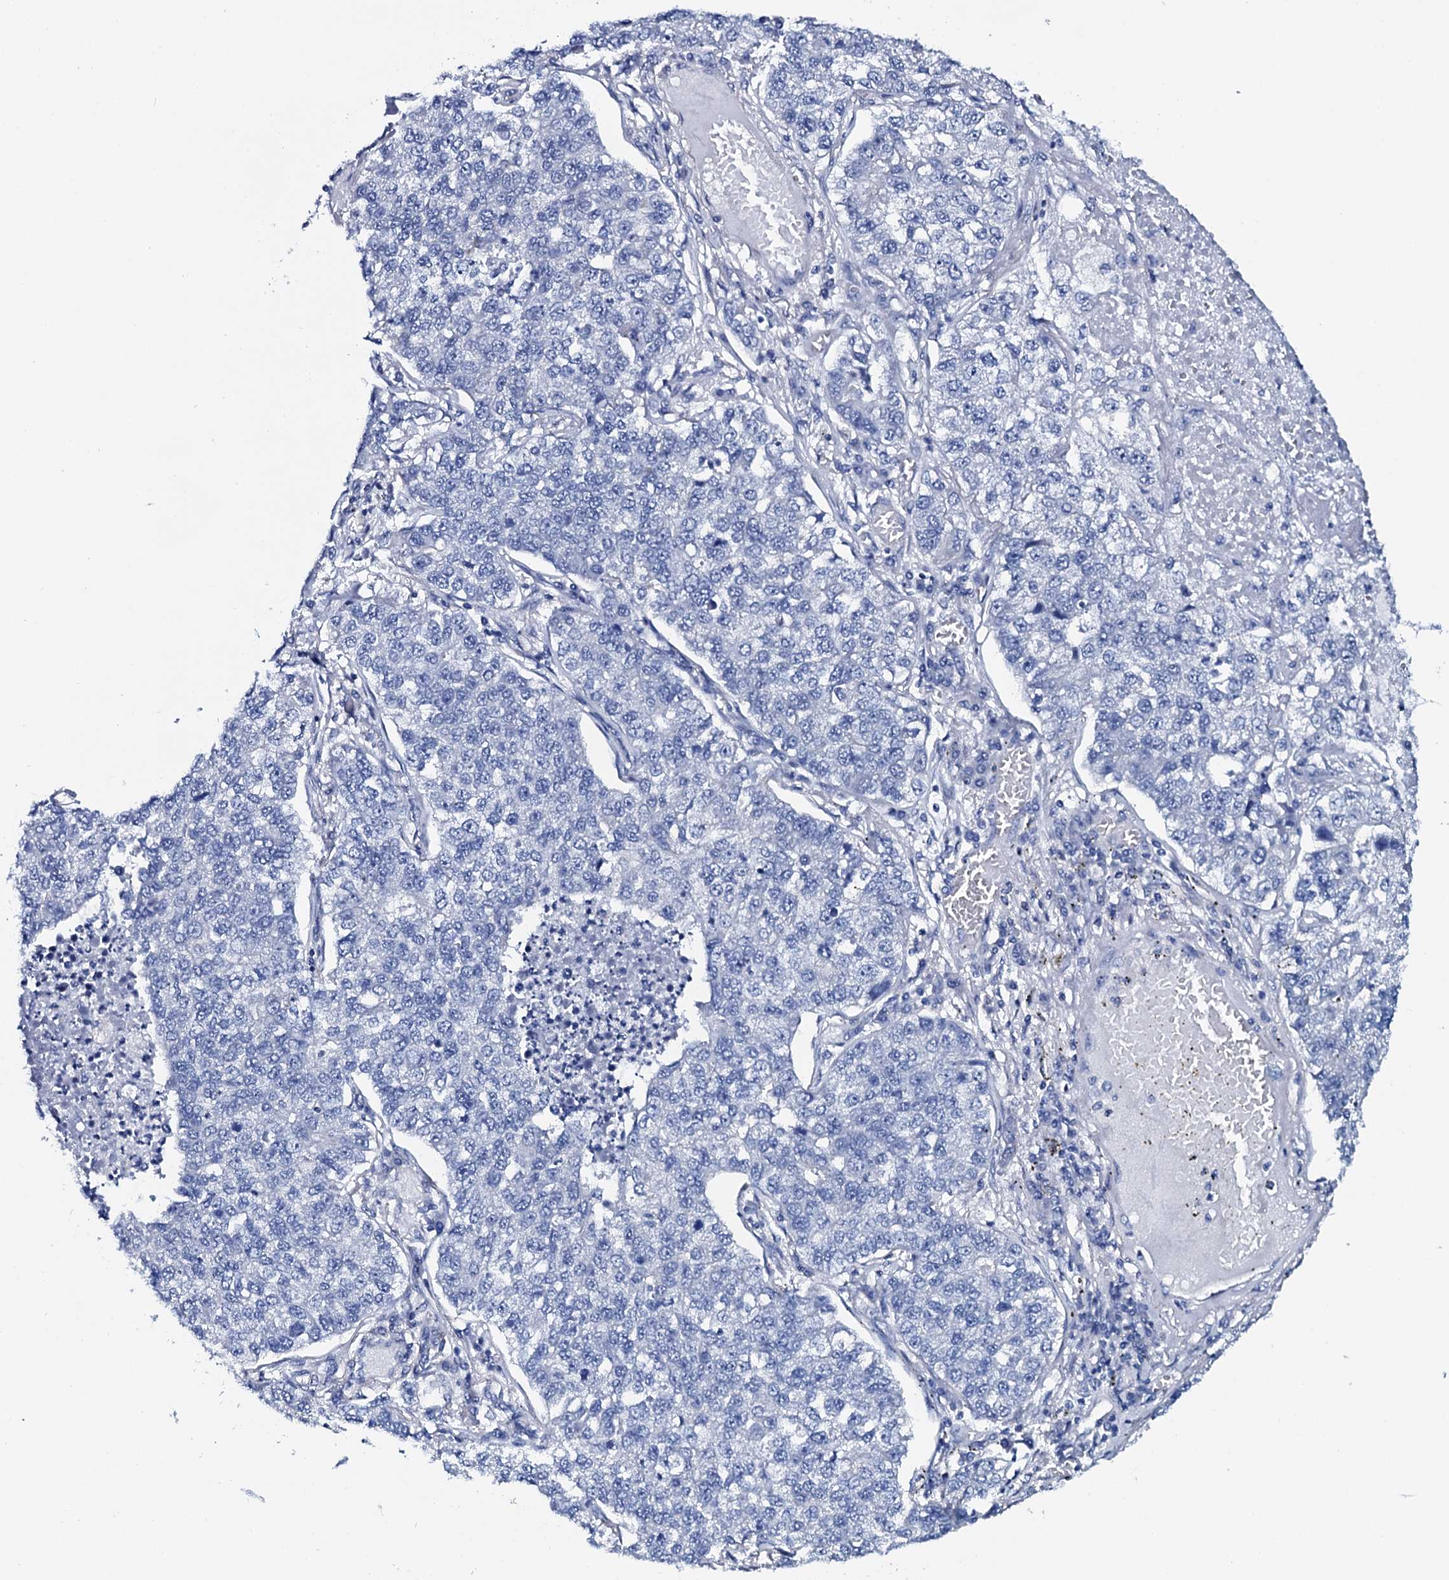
{"staining": {"intensity": "negative", "quantity": "none", "location": "none"}, "tissue": "lung cancer", "cell_type": "Tumor cells", "image_type": "cancer", "snomed": [{"axis": "morphology", "description": "Adenocarcinoma, NOS"}, {"axis": "topography", "description": "Lung"}], "caption": "Immunohistochemistry (IHC) of lung adenocarcinoma demonstrates no staining in tumor cells.", "gene": "GYS2", "patient": {"sex": "male", "age": 49}}